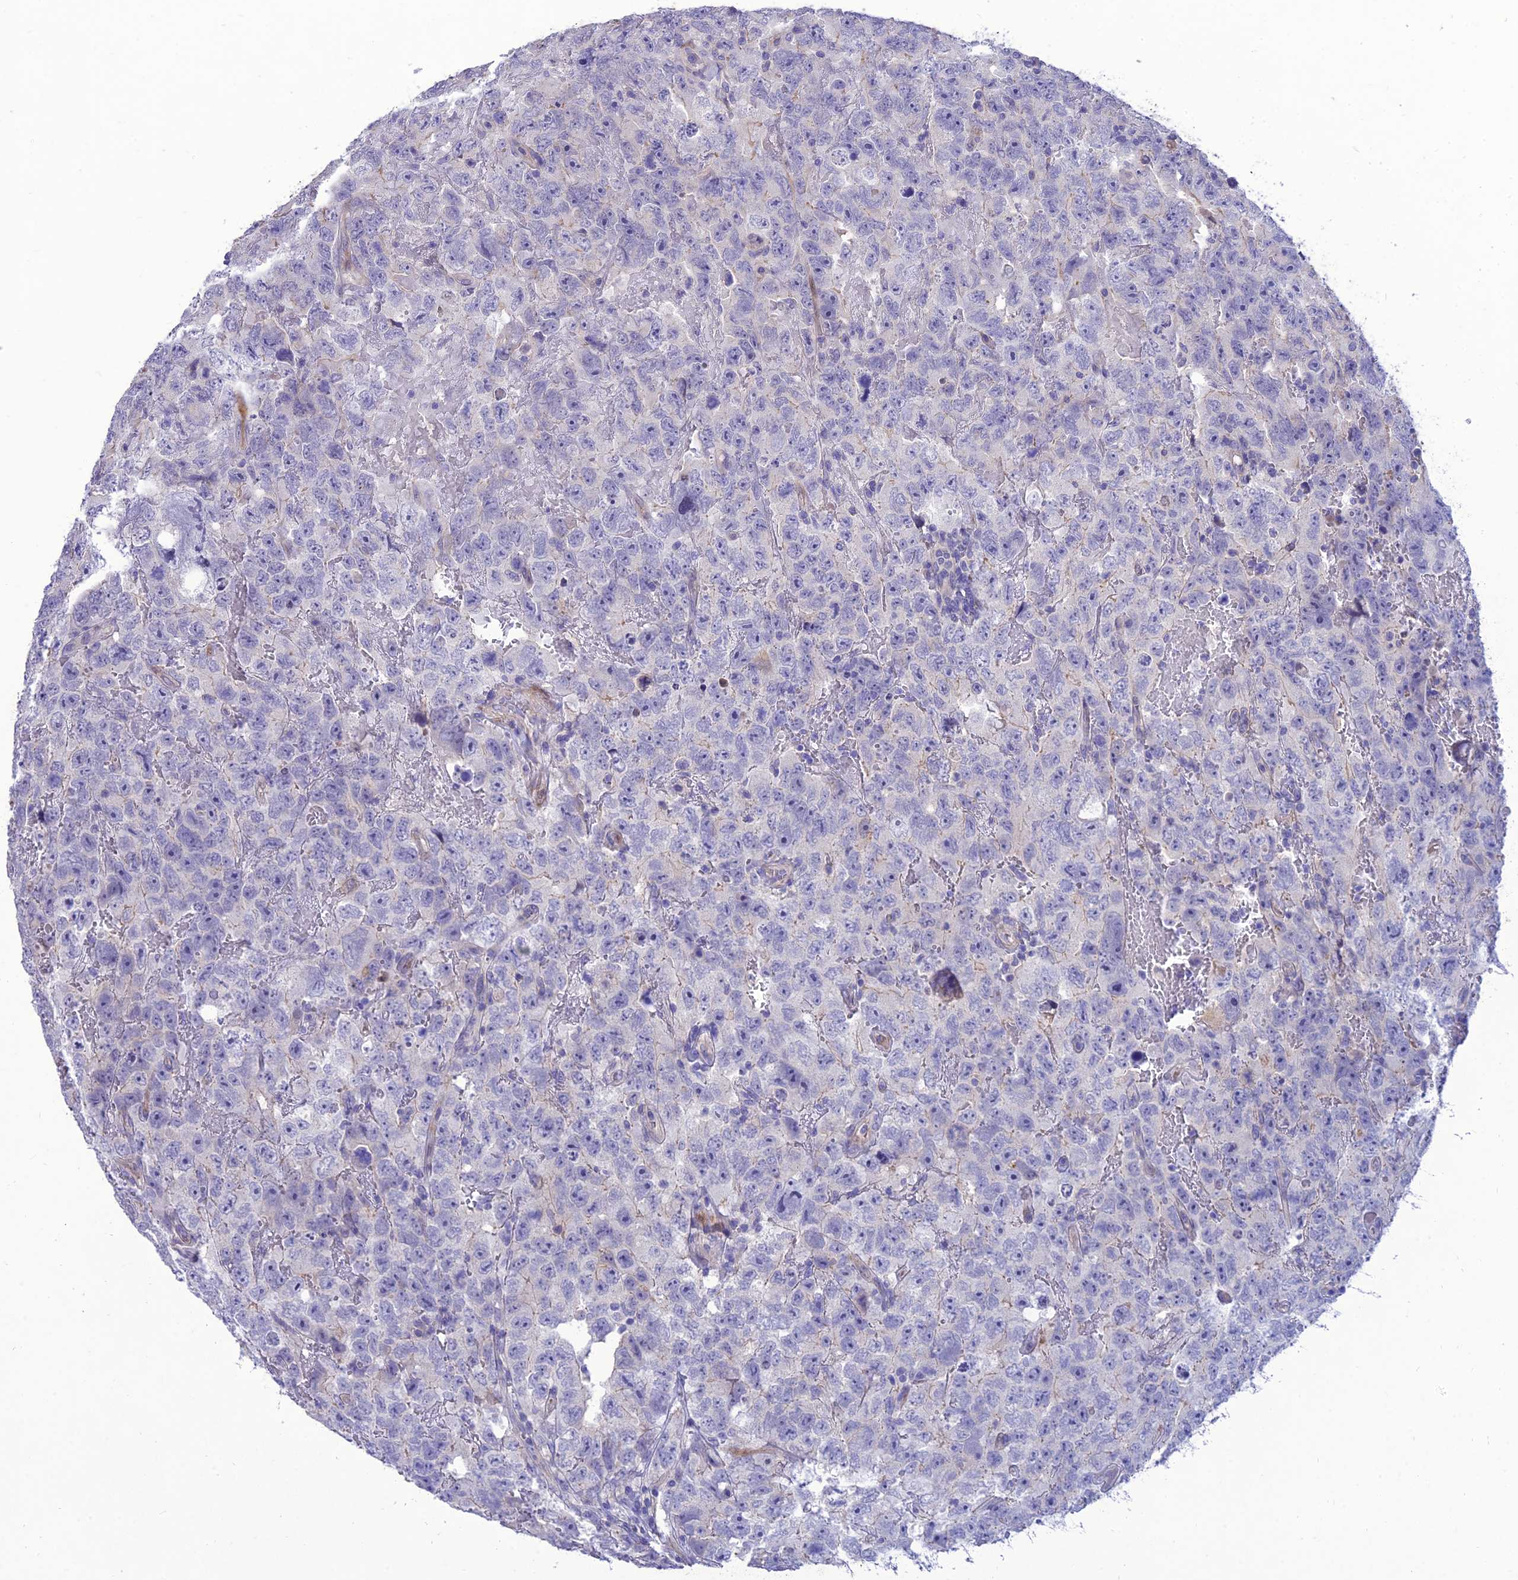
{"staining": {"intensity": "negative", "quantity": "none", "location": "none"}, "tissue": "testis cancer", "cell_type": "Tumor cells", "image_type": "cancer", "snomed": [{"axis": "morphology", "description": "Carcinoma, Embryonal, NOS"}, {"axis": "topography", "description": "Testis"}], "caption": "Protein analysis of testis embryonal carcinoma demonstrates no significant expression in tumor cells.", "gene": "TEKT3", "patient": {"sex": "male", "age": 45}}